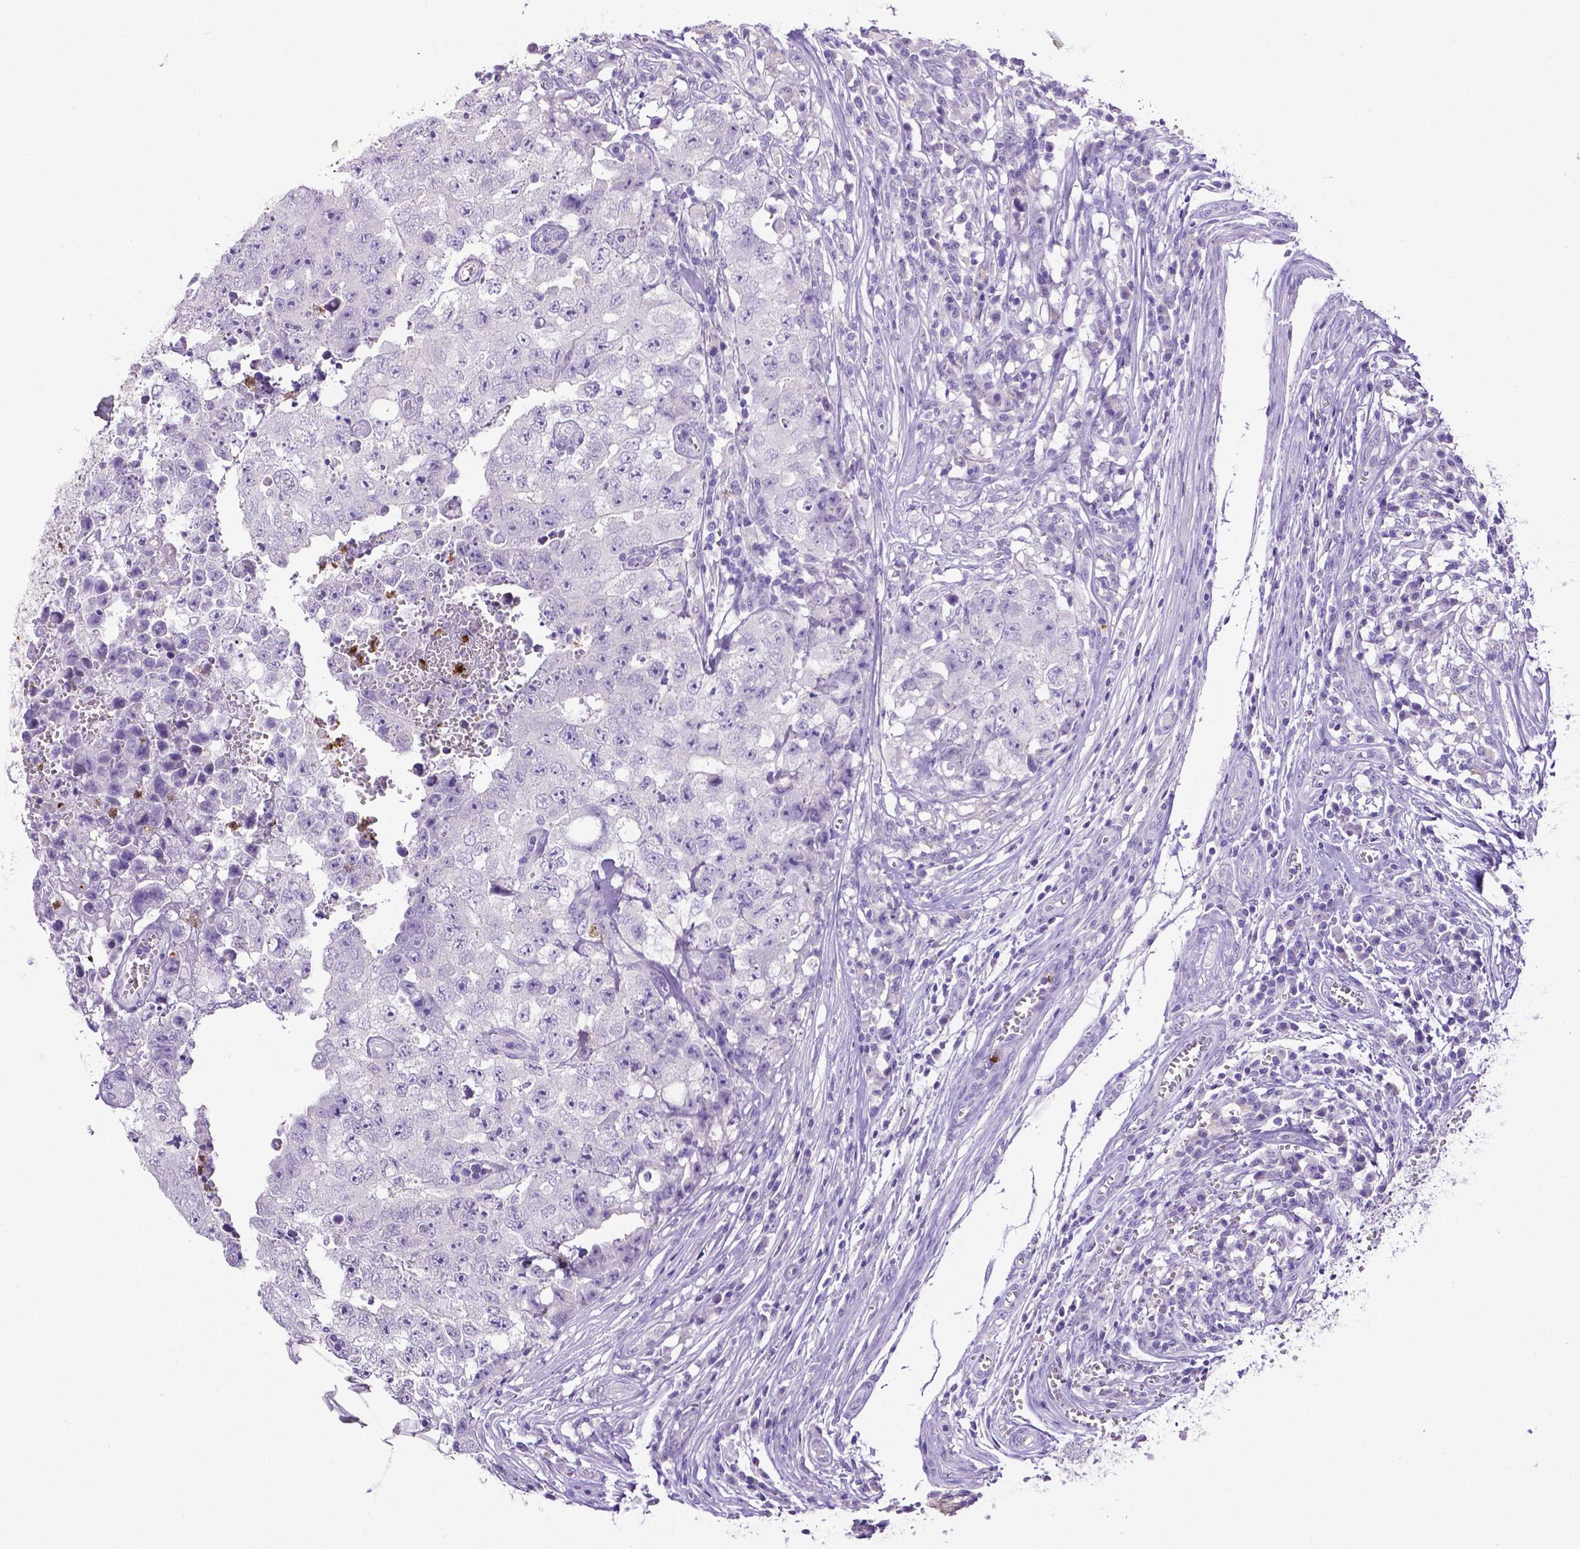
{"staining": {"intensity": "negative", "quantity": "none", "location": "none"}, "tissue": "testis cancer", "cell_type": "Tumor cells", "image_type": "cancer", "snomed": [{"axis": "morphology", "description": "Carcinoma, Embryonal, NOS"}, {"axis": "topography", "description": "Testis"}], "caption": "An immunohistochemistry photomicrograph of testis cancer is shown. There is no staining in tumor cells of testis cancer.", "gene": "MMP9", "patient": {"sex": "male", "age": 36}}